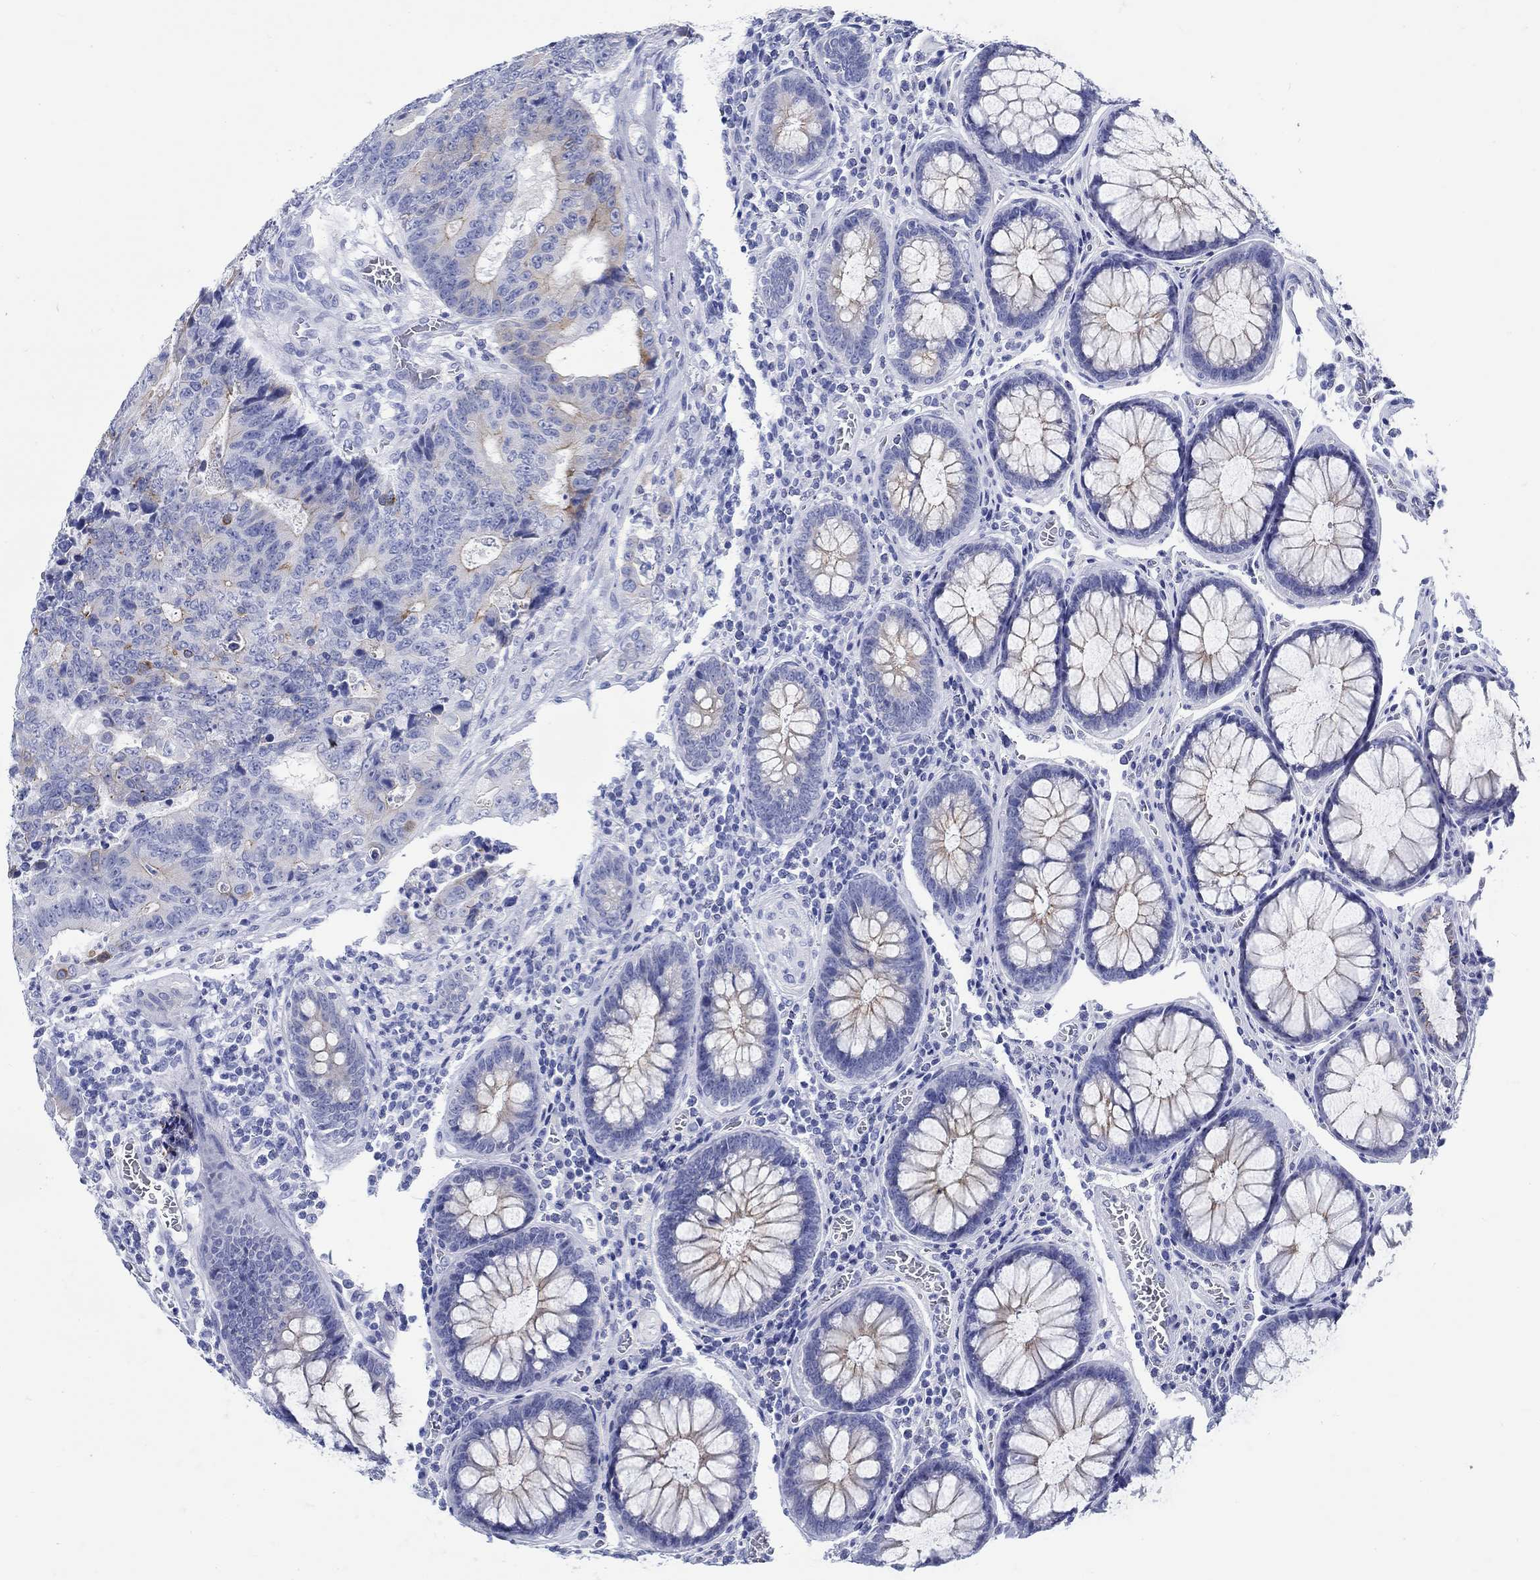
{"staining": {"intensity": "moderate", "quantity": "<25%", "location": "cytoplasmic/membranous"}, "tissue": "colorectal cancer", "cell_type": "Tumor cells", "image_type": "cancer", "snomed": [{"axis": "morphology", "description": "Adenocarcinoma, NOS"}, {"axis": "topography", "description": "Colon"}], "caption": "Immunohistochemistry of human colorectal cancer (adenocarcinoma) demonstrates low levels of moderate cytoplasmic/membranous staining in approximately <25% of tumor cells. (brown staining indicates protein expression, while blue staining denotes nuclei).", "gene": "RD3L", "patient": {"sex": "female", "age": 48}}